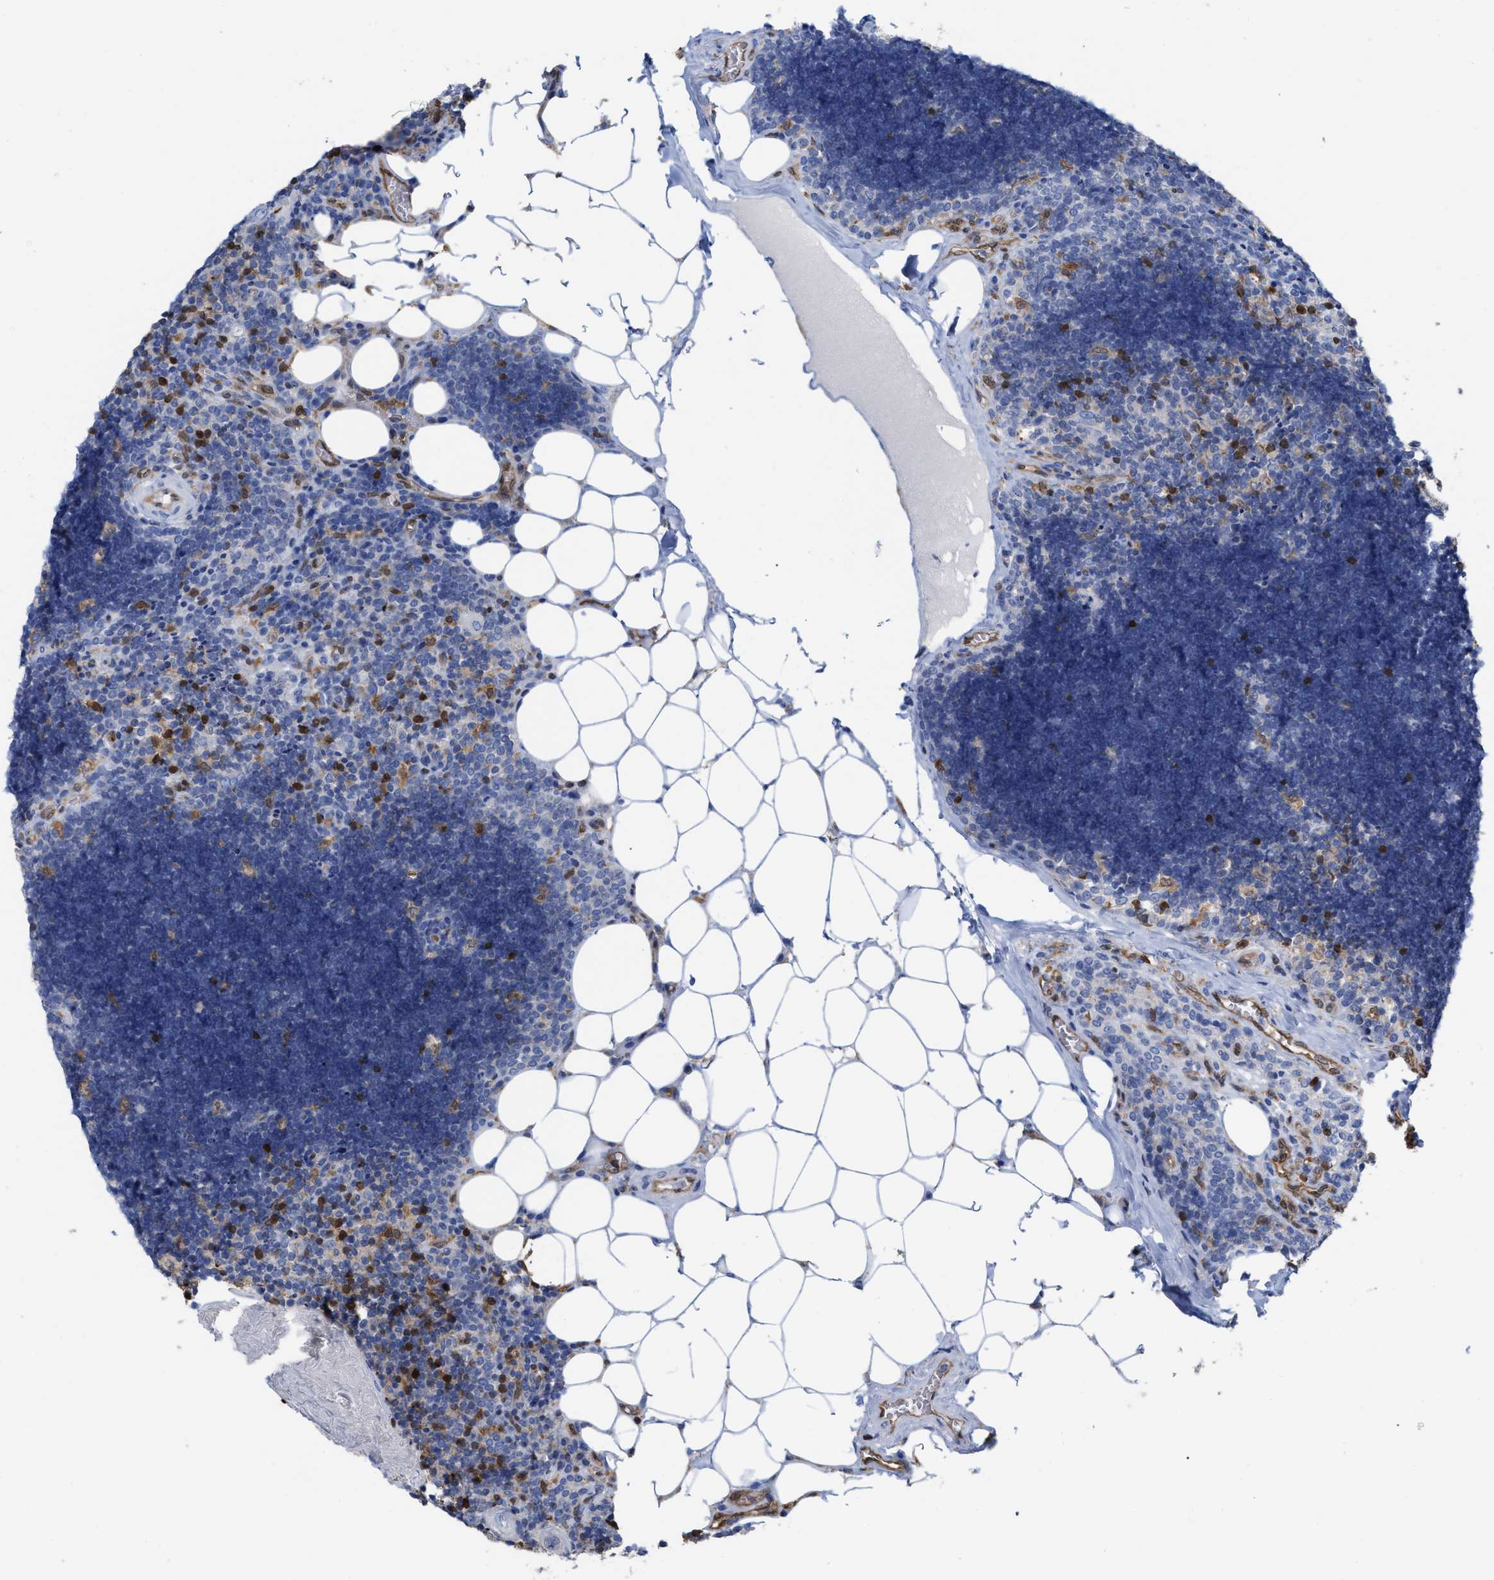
{"staining": {"intensity": "moderate", "quantity": "25%-75%", "location": "cytoplasmic/membranous,nuclear"}, "tissue": "lymph node", "cell_type": "Germinal center cells", "image_type": "normal", "snomed": [{"axis": "morphology", "description": "Normal tissue, NOS"}, {"axis": "topography", "description": "Lymph node"}], "caption": "A high-resolution image shows immunohistochemistry (IHC) staining of normal lymph node, which exhibits moderate cytoplasmic/membranous,nuclear expression in approximately 25%-75% of germinal center cells. The staining was performed using DAB (3,3'-diaminobenzidine) to visualize the protein expression in brown, while the nuclei were stained in blue with hematoxylin (Magnification: 20x).", "gene": "GIMAP4", "patient": {"sex": "male", "age": 33}}